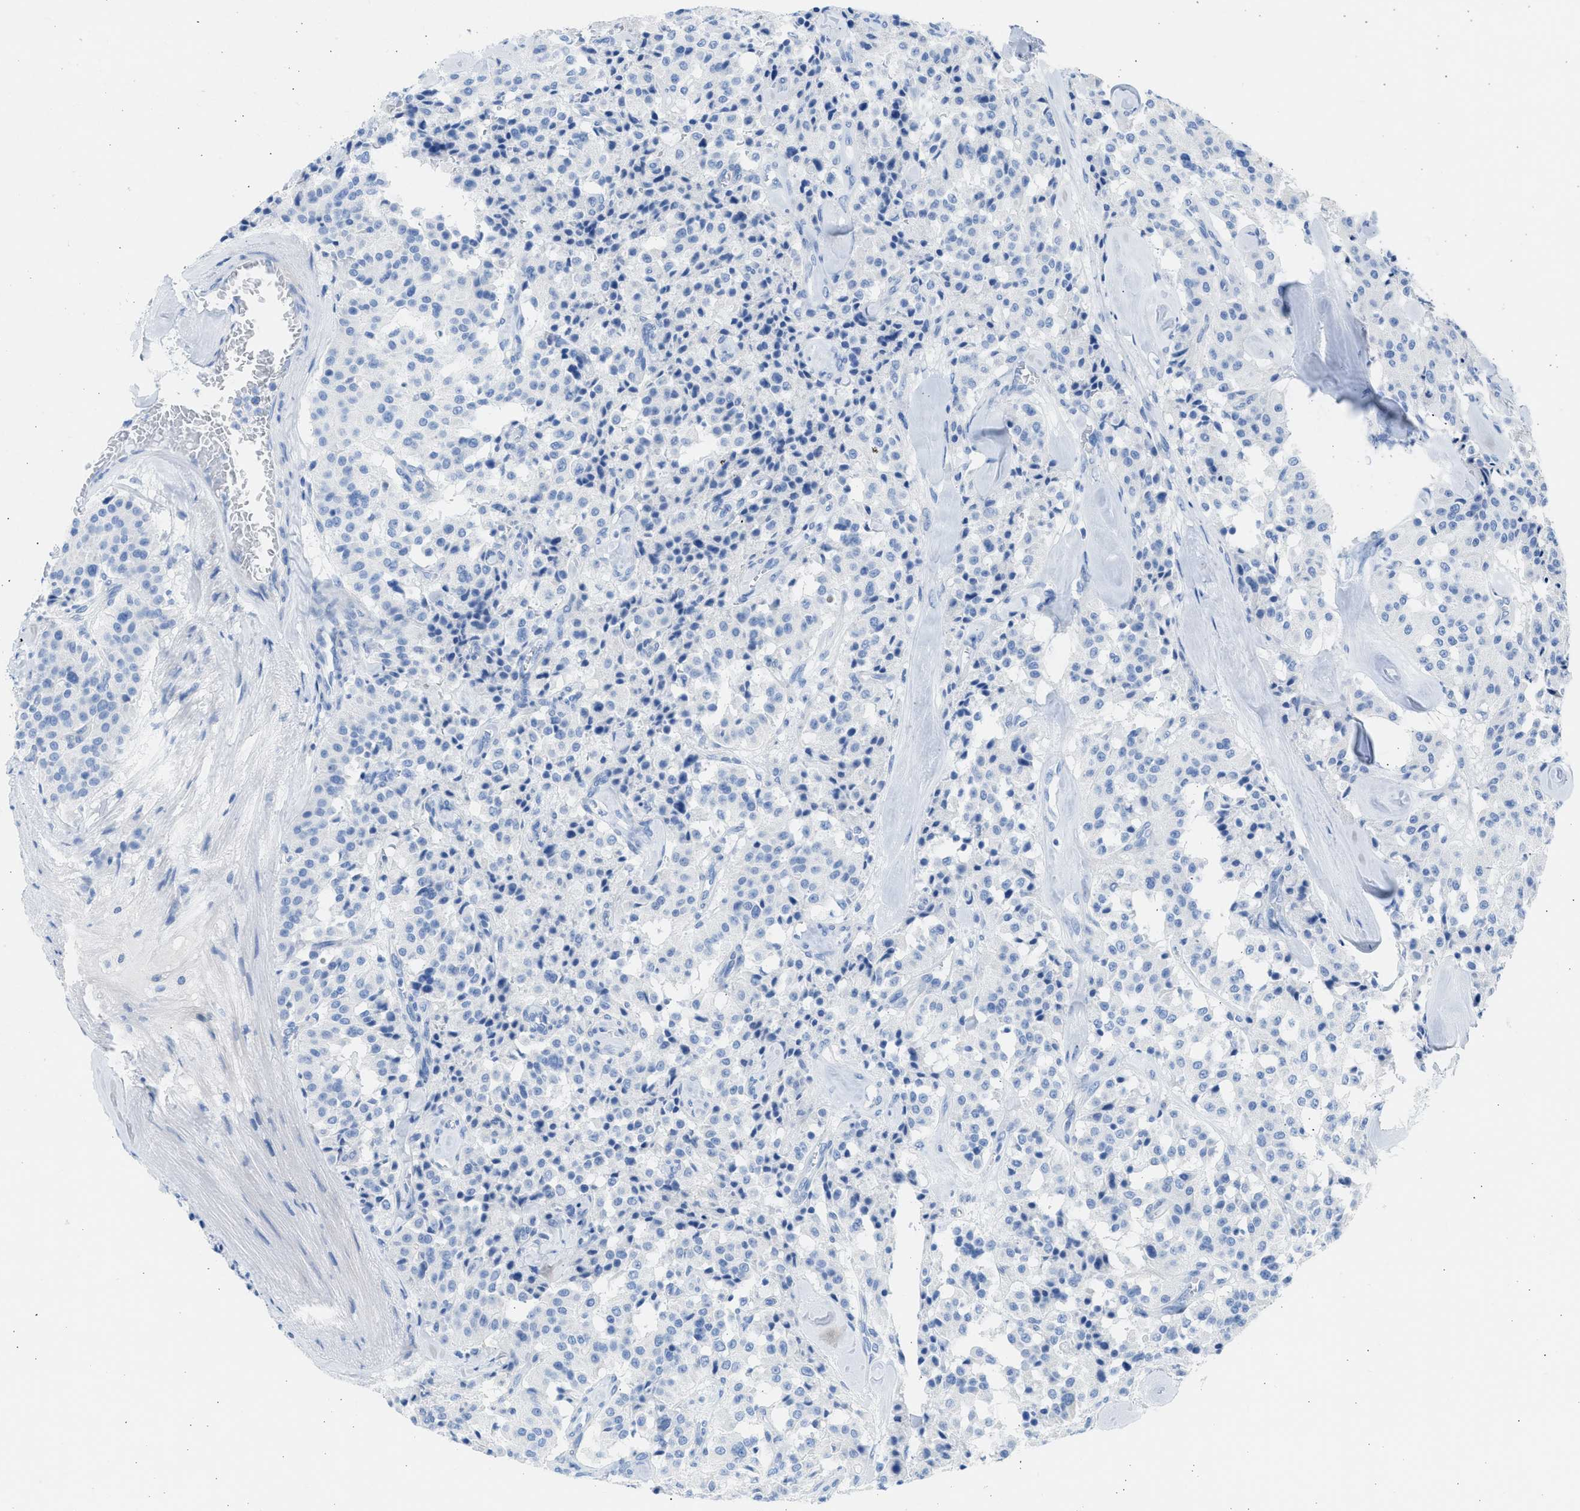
{"staining": {"intensity": "negative", "quantity": "none", "location": "none"}, "tissue": "carcinoid", "cell_type": "Tumor cells", "image_type": "cancer", "snomed": [{"axis": "morphology", "description": "Carcinoid, malignant, NOS"}, {"axis": "topography", "description": "Lung"}], "caption": "The immunohistochemistry (IHC) micrograph has no significant expression in tumor cells of carcinoid (malignant) tissue.", "gene": "SPATA3", "patient": {"sex": "male", "age": 30}}